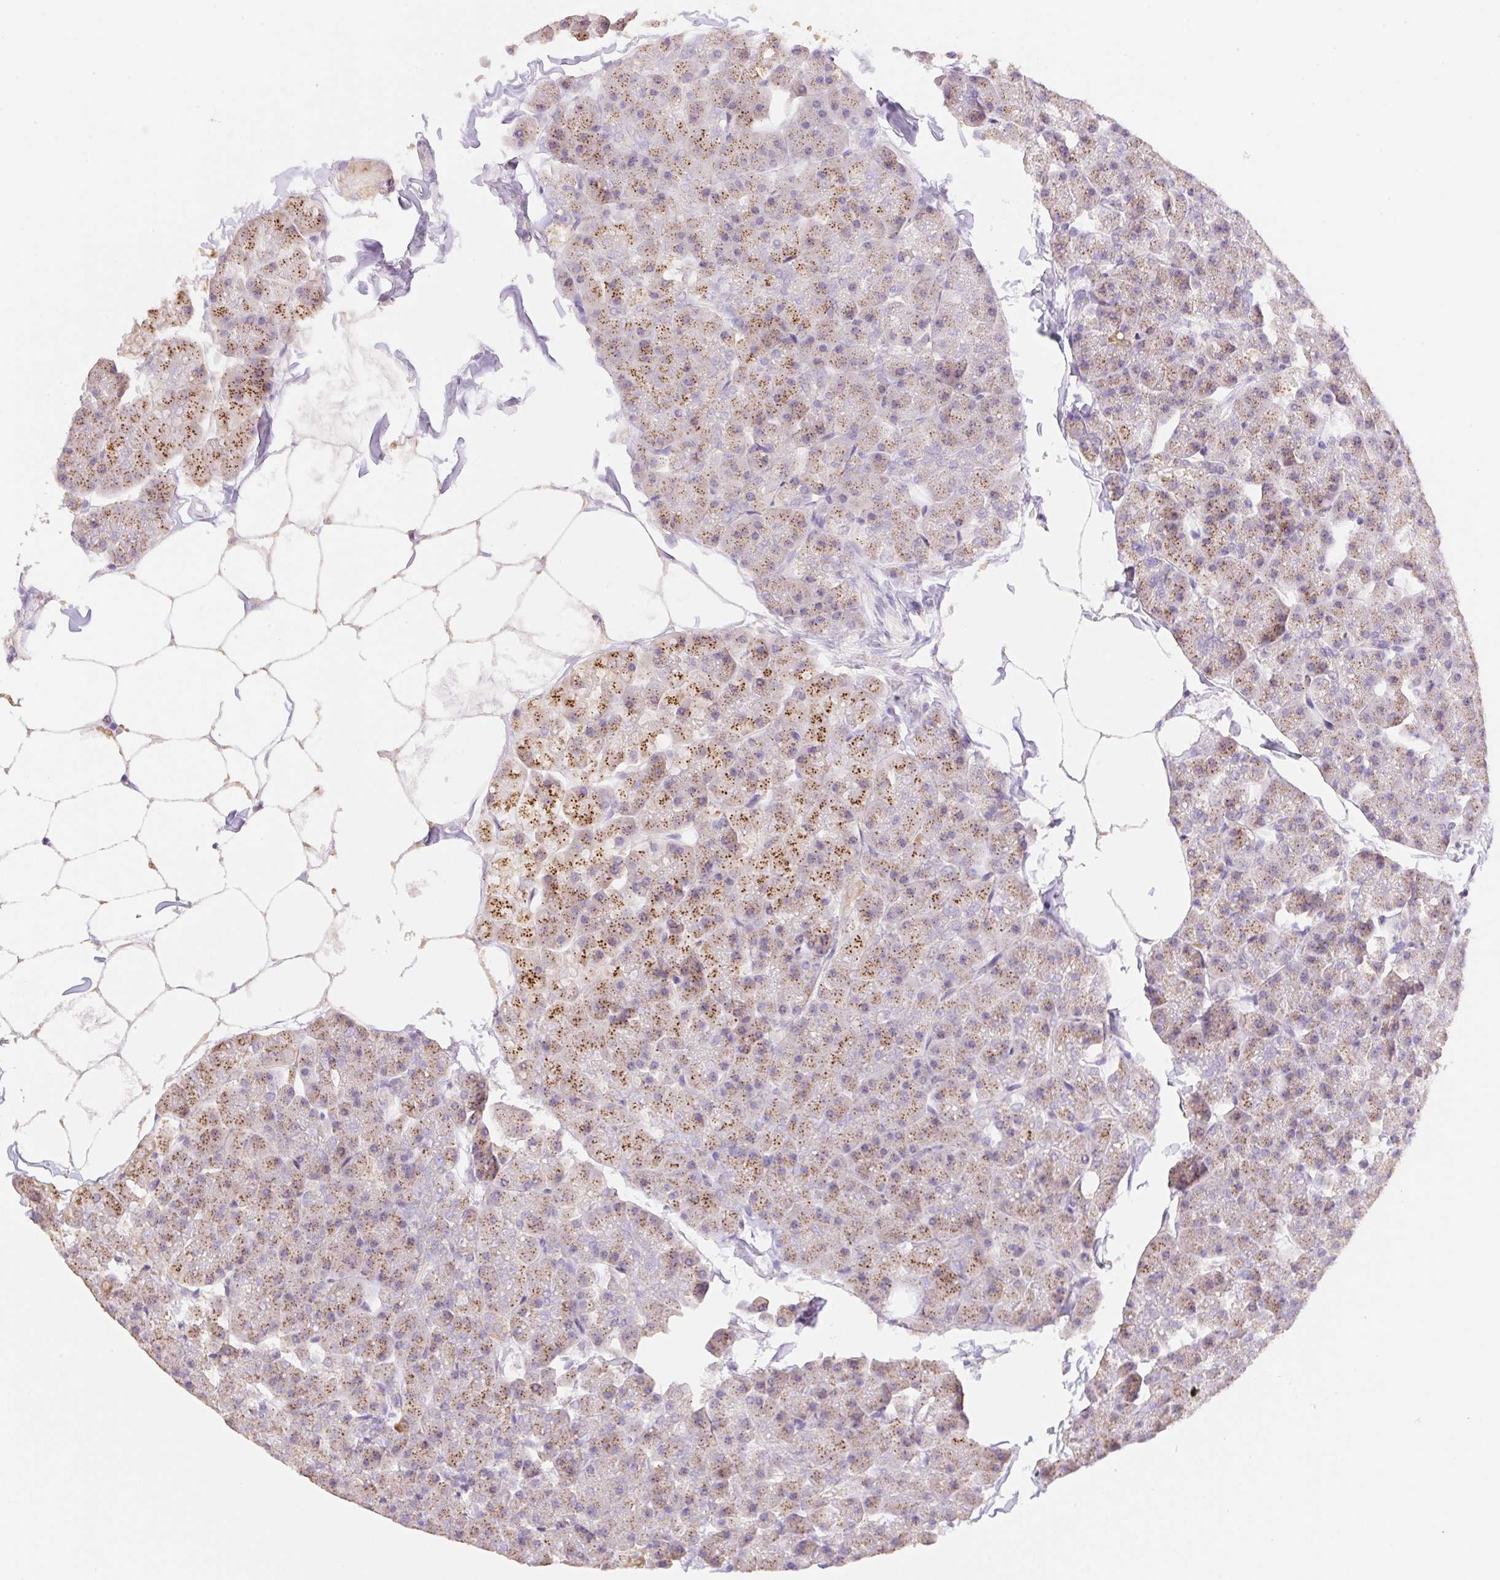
{"staining": {"intensity": "moderate", "quantity": ">75%", "location": "cytoplasmic/membranous"}, "tissue": "pancreas", "cell_type": "Exocrine glandular cells", "image_type": "normal", "snomed": [{"axis": "morphology", "description": "Normal tissue, NOS"}, {"axis": "topography", "description": "Pancreas"}], "caption": "Immunohistochemistry (DAB) staining of unremarkable human pancreas demonstrates moderate cytoplasmic/membranous protein staining in approximately >75% of exocrine glandular cells. (Stains: DAB (3,3'-diaminobenzidine) in brown, nuclei in blue, Microscopy: brightfield microscopy at high magnification).", "gene": "COPZ2", "patient": {"sex": "male", "age": 35}}